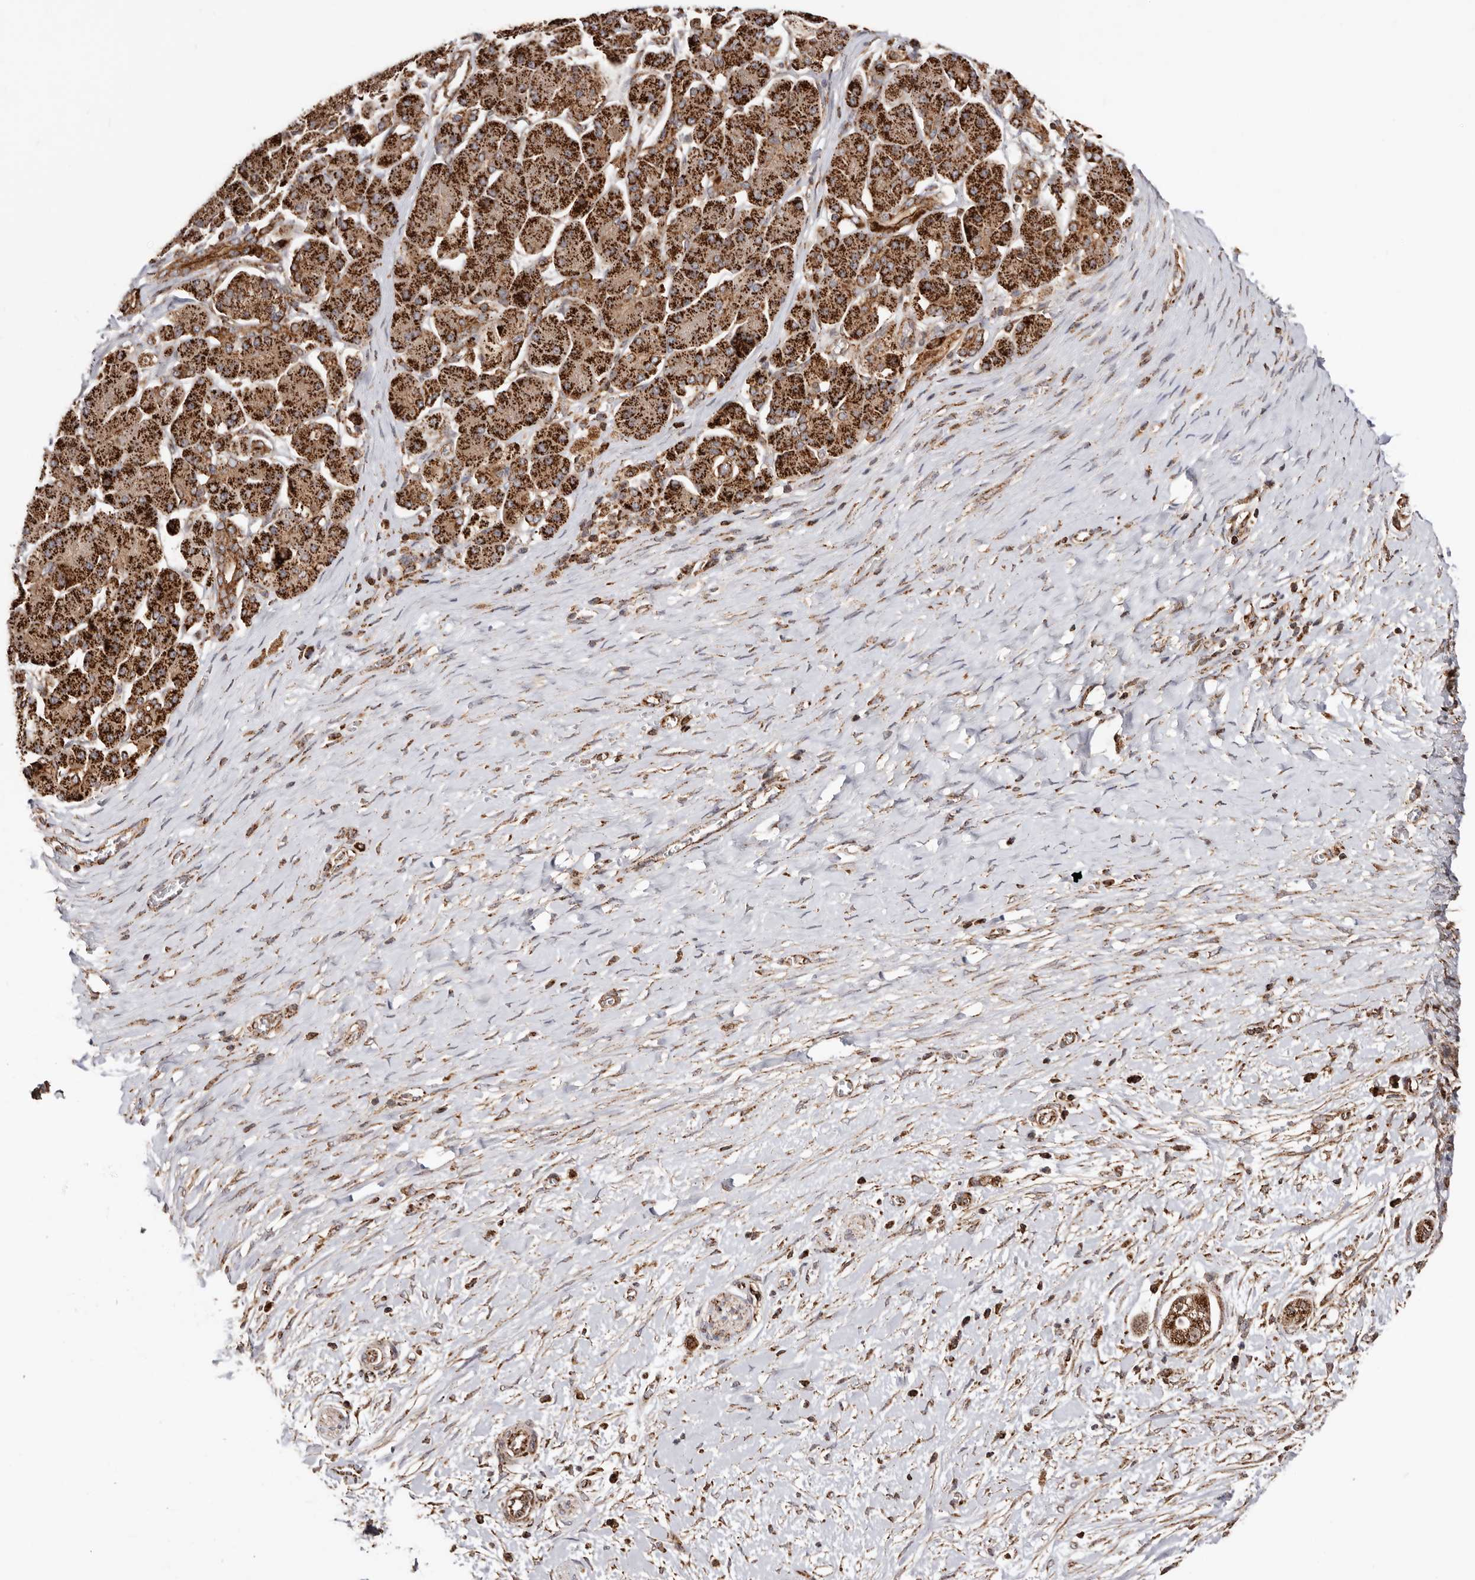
{"staining": {"intensity": "strong", "quantity": ">75%", "location": "cytoplasmic/membranous"}, "tissue": "pancreatic cancer", "cell_type": "Tumor cells", "image_type": "cancer", "snomed": [{"axis": "morphology", "description": "Adenocarcinoma, NOS"}, {"axis": "topography", "description": "Pancreas"}], "caption": "Brown immunohistochemical staining in adenocarcinoma (pancreatic) shows strong cytoplasmic/membranous positivity in approximately >75% of tumor cells.", "gene": "PRKACB", "patient": {"sex": "male", "age": 58}}